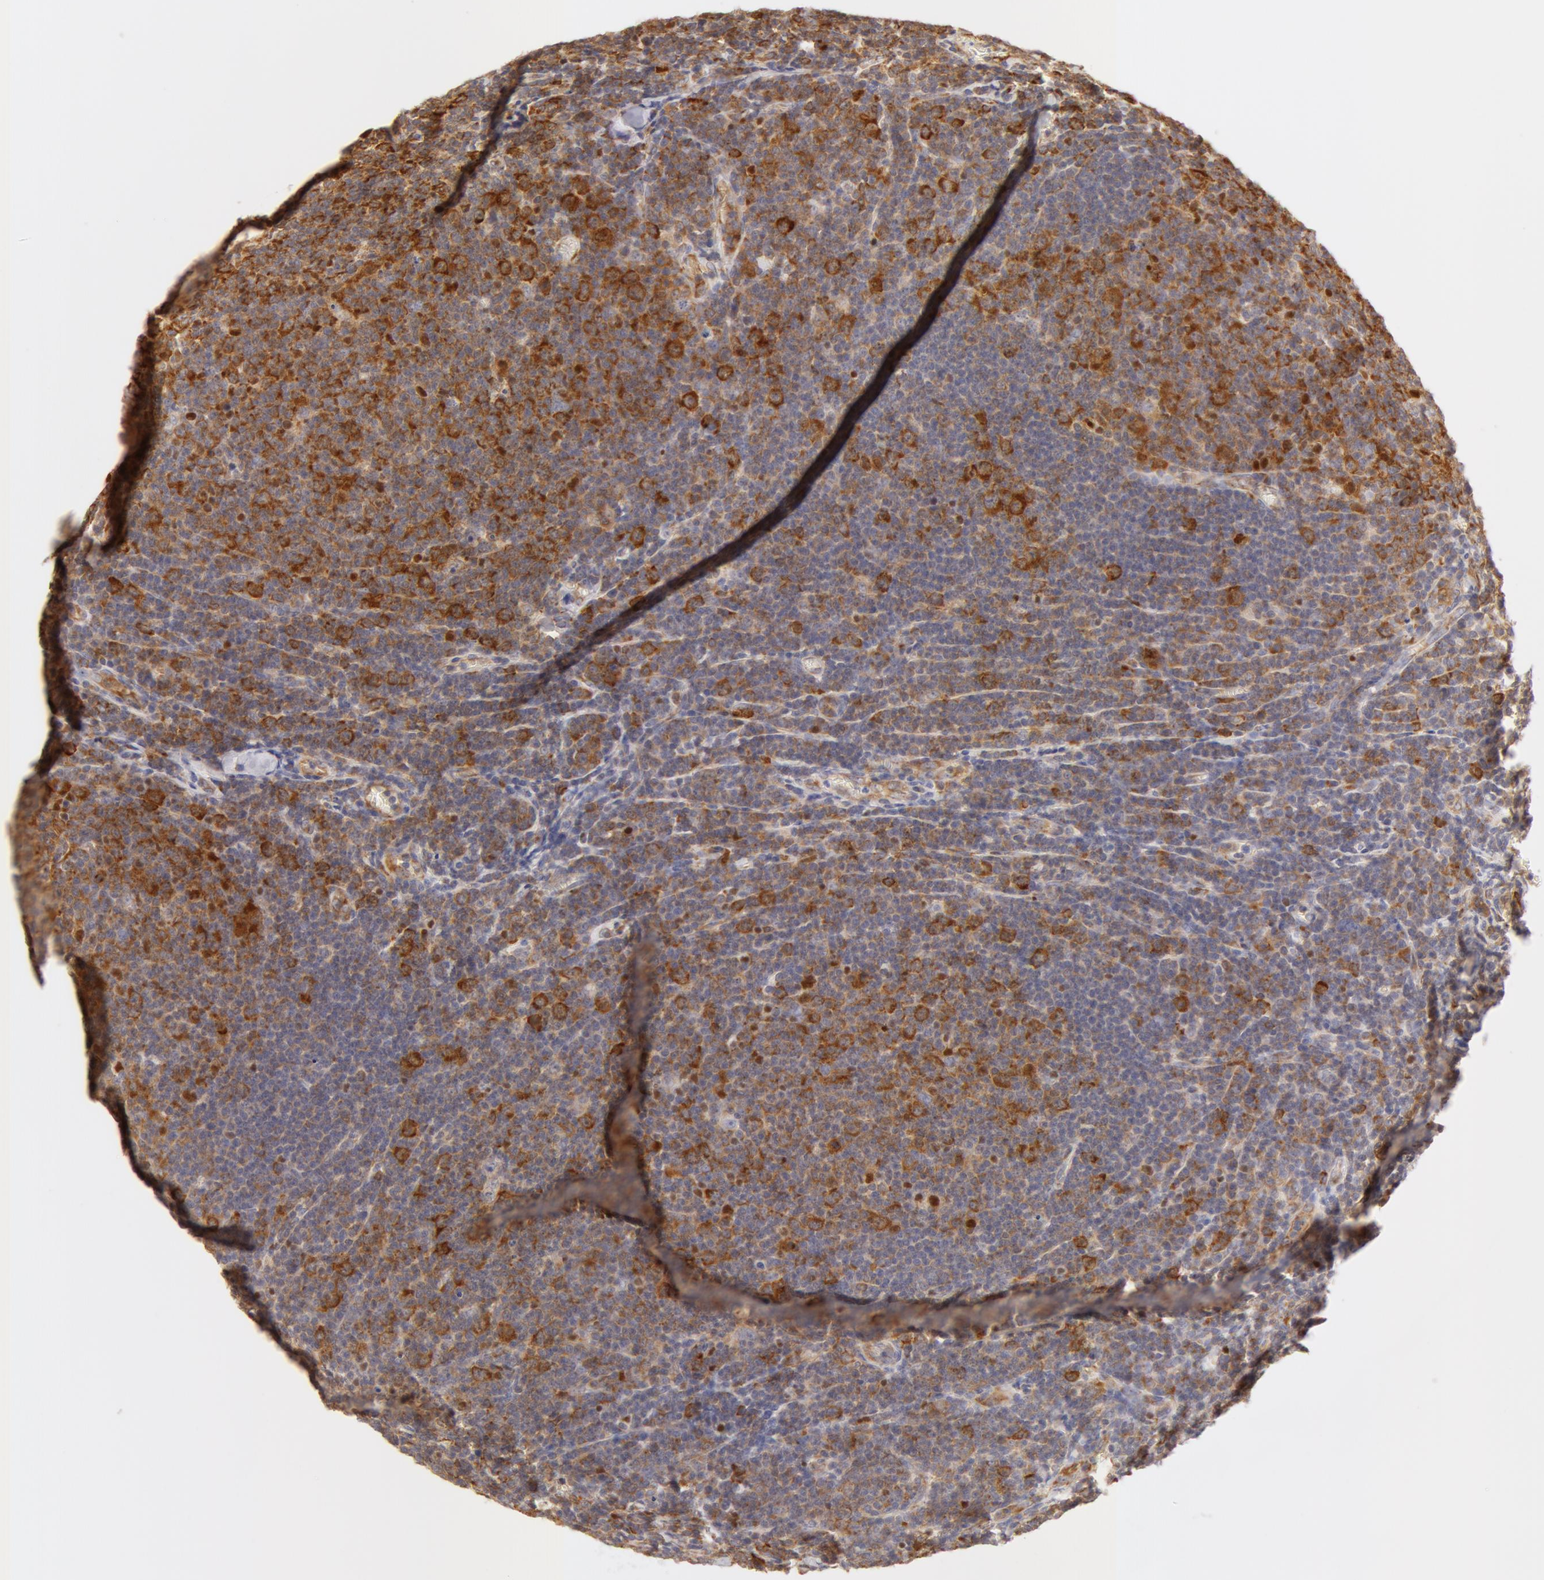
{"staining": {"intensity": "moderate", "quantity": "25%-75%", "location": "cytoplasmic/membranous"}, "tissue": "lymphoma", "cell_type": "Tumor cells", "image_type": "cancer", "snomed": [{"axis": "morphology", "description": "Malignant lymphoma, non-Hodgkin's type, Low grade"}, {"axis": "topography", "description": "Lymph node"}], "caption": "Immunohistochemical staining of malignant lymphoma, non-Hodgkin's type (low-grade) demonstrates medium levels of moderate cytoplasmic/membranous protein positivity in approximately 25%-75% of tumor cells. Ihc stains the protein in brown and the nuclei are stained blue.", "gene": "DDX3Y", "patient": {"sex": "male", "age": 74}}